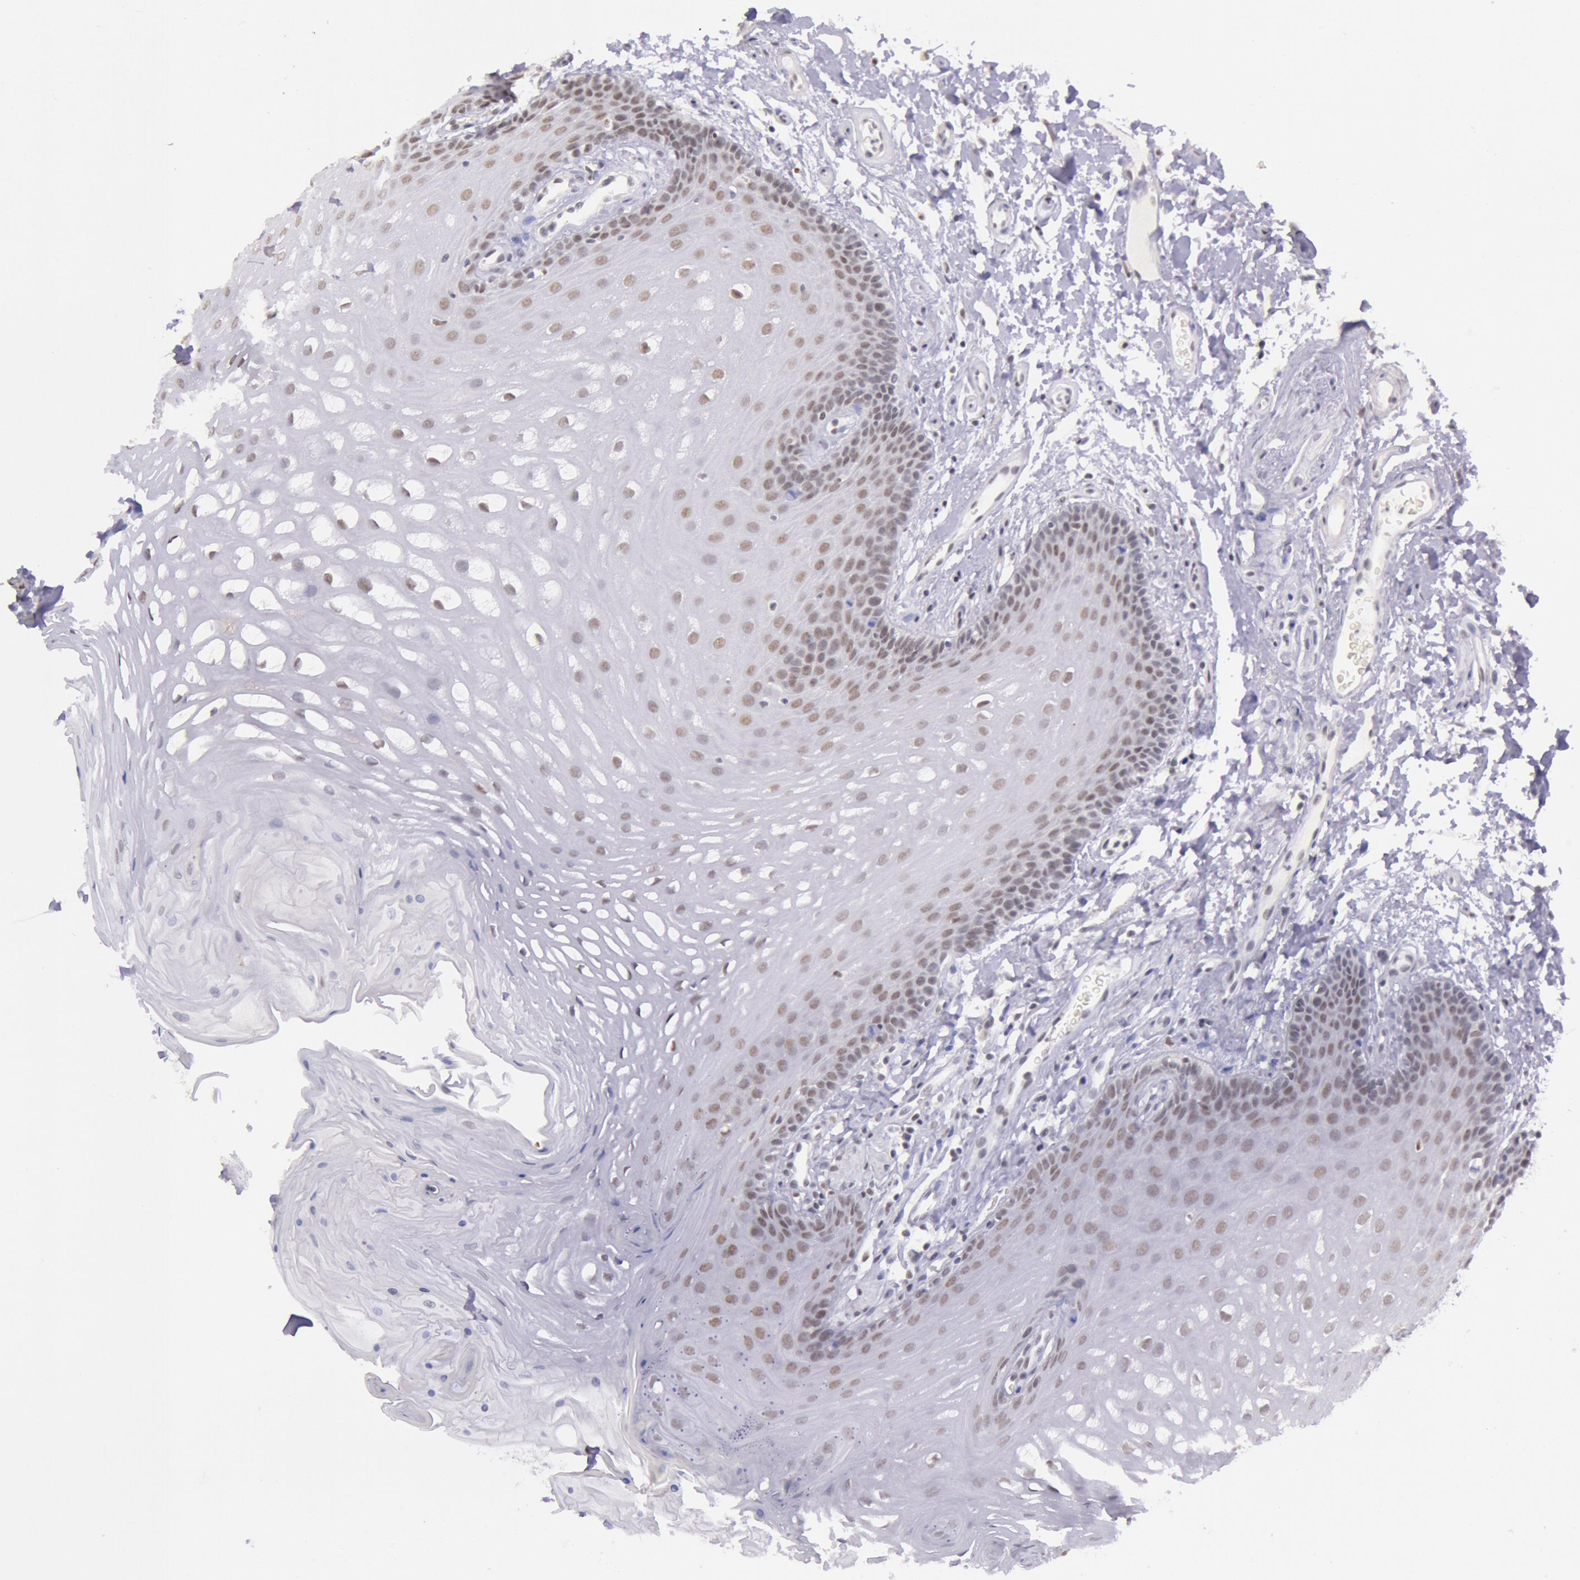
{"staining": {"intensity": "weak", "quantity": "25%-75%", "location": "nuclear"}, "tissue": "oral mucosa", "cell_type": "Squamous epithelial cells", "image_type": "normal", "snomed": [{"axis": "morphology", "description": "Normal tissue, NOS"}, {"axis": "topography", "description": "Oral tissue"}], "caption": "A photomicrograph of oral mucosa stained for a protein displays weak nuclear brown staining in squamous epithelial cells.", "gene": "TASL", "patient": {"sex": "male", "age": 62}}